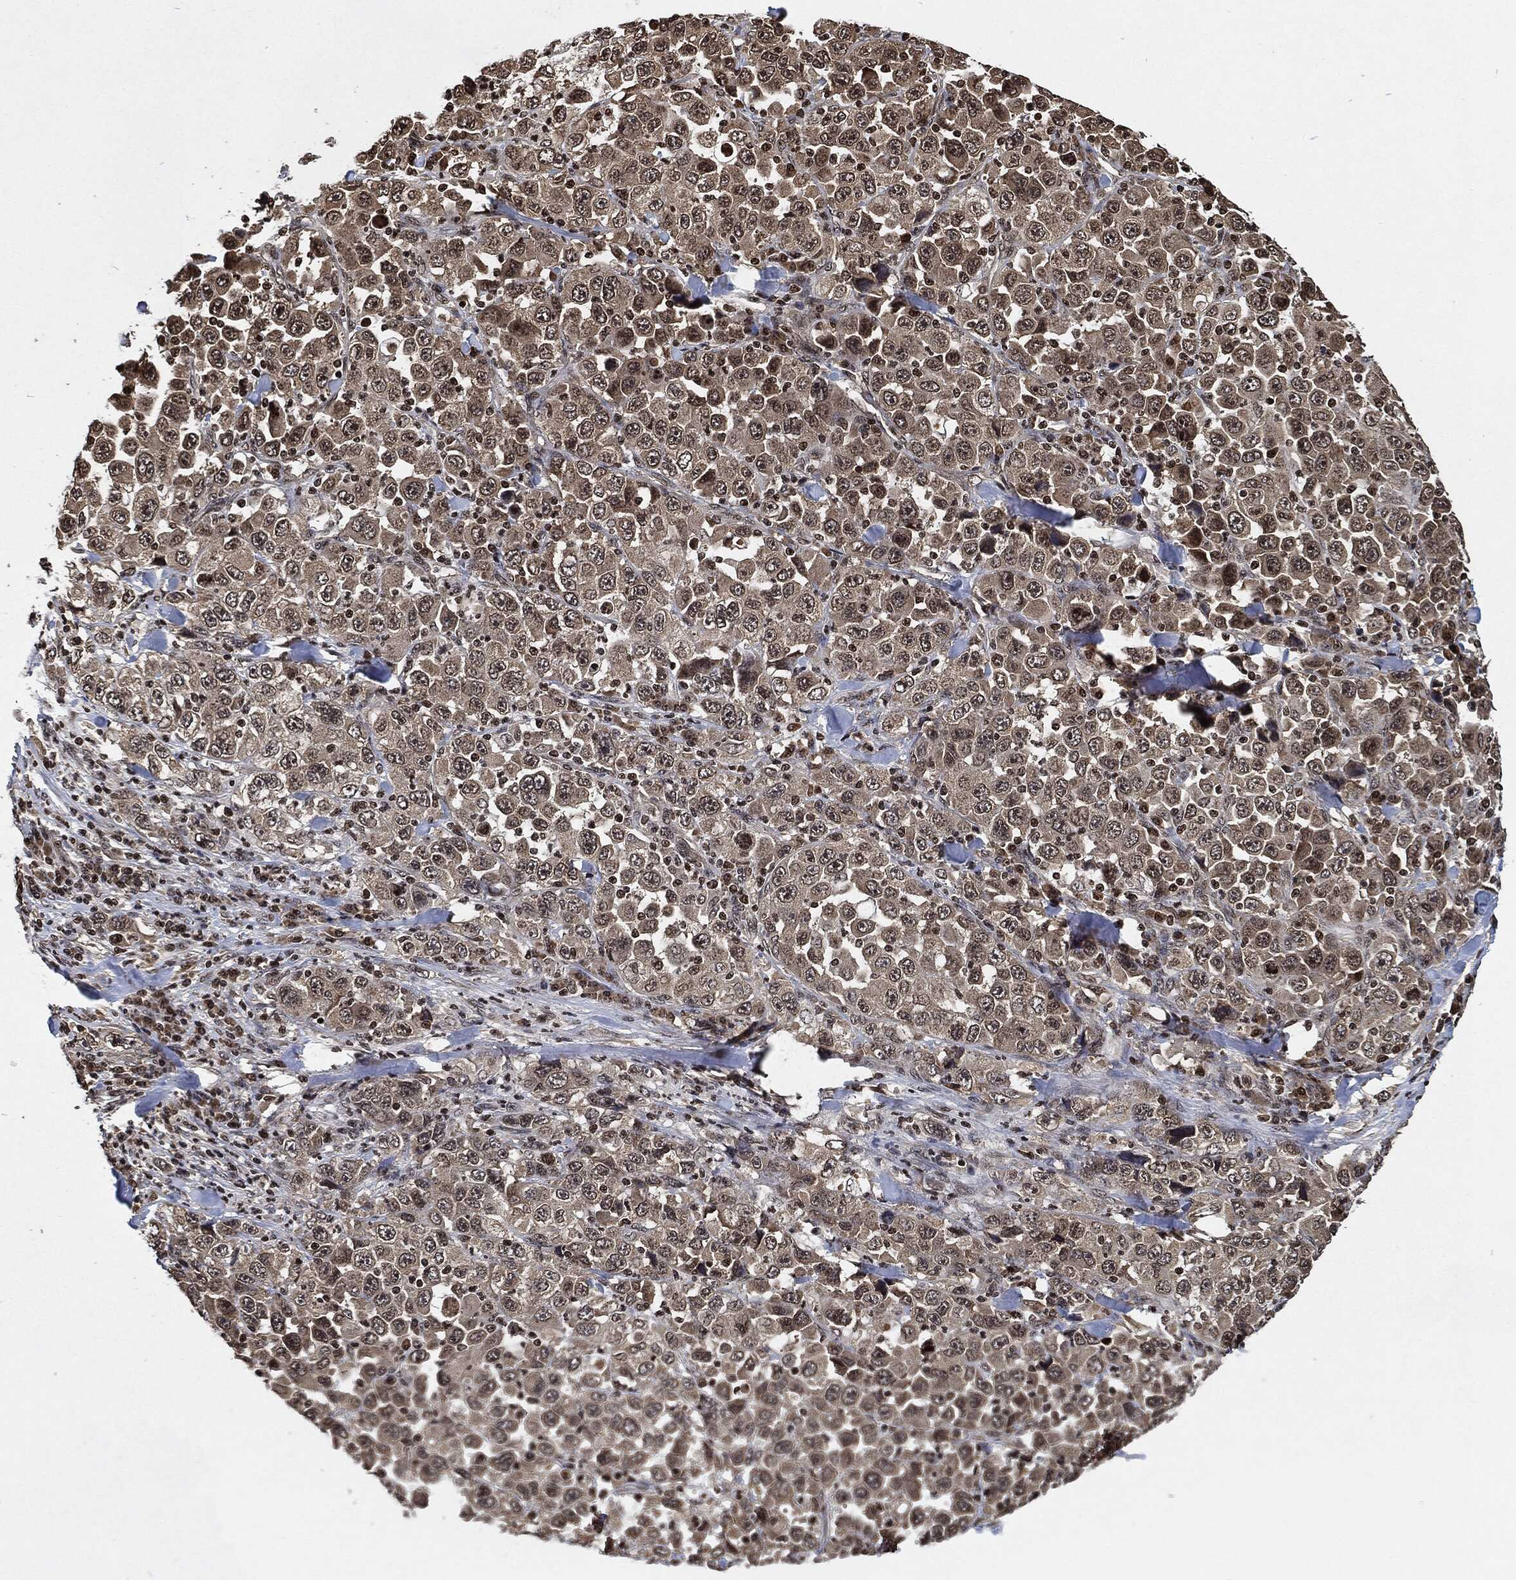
{"staining": {"intensity": "weak", "quantity": "<25%", "location": "cytoplasmic/membranous,nuclear"}, "tissue": "stomach cancer", "cell_type": "Tumor cells", "image_type": "cancer", "snomed": [{"axis": "morphology", "description": "Normal tissue, NOS"}, {"axis": "morphology", "description": "Adenocarcinoma, NOS"}, {"axis": "topography", "description": "Stomach, upper"}, {"axis": "topography", "description": "Stomach"}], "caption": "Histopathology image shows no protein positivity in tumor cells of stomach cancer tissue.", "gene": "PDK1", "patient": {"sex": "male", "age": 59}}